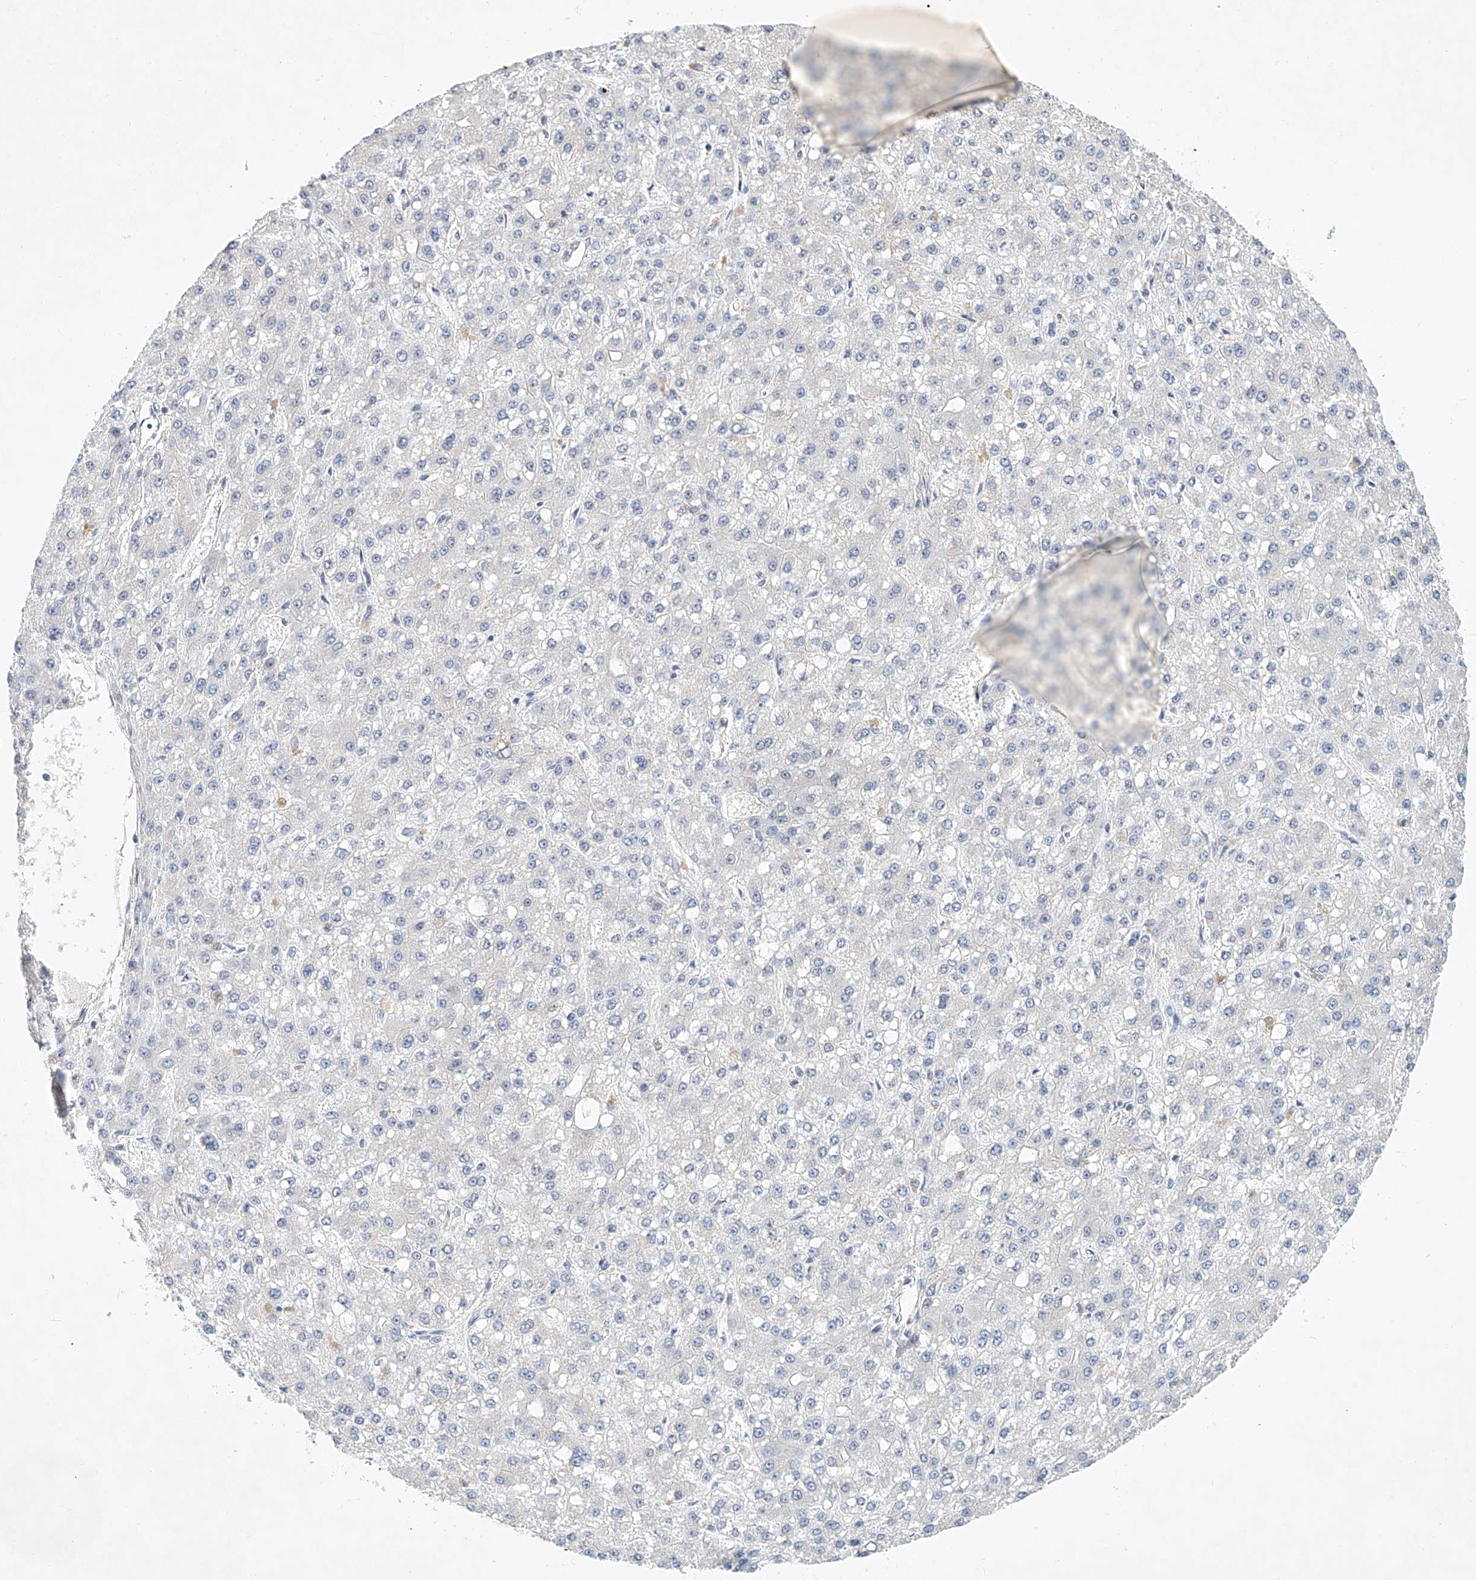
{"staining": {"intensity": "negative", "quantity": "none", "location": "none"}, "tissue": "liver cancer", "cell_type": "Tumor cells", "image_type": "cancer", "snomed": [{"axis": "morphology", "description": "Carcinoma, Hepatocellular, NOS"}, {"axis": "topography", "description": "Liver"}], "caption": "Tumor cells show no significant positivity in liver cancer (hepatocellular carcinoma).", "gene": "CARMIL1", "patient": {"sex": "male", "age": 67}}